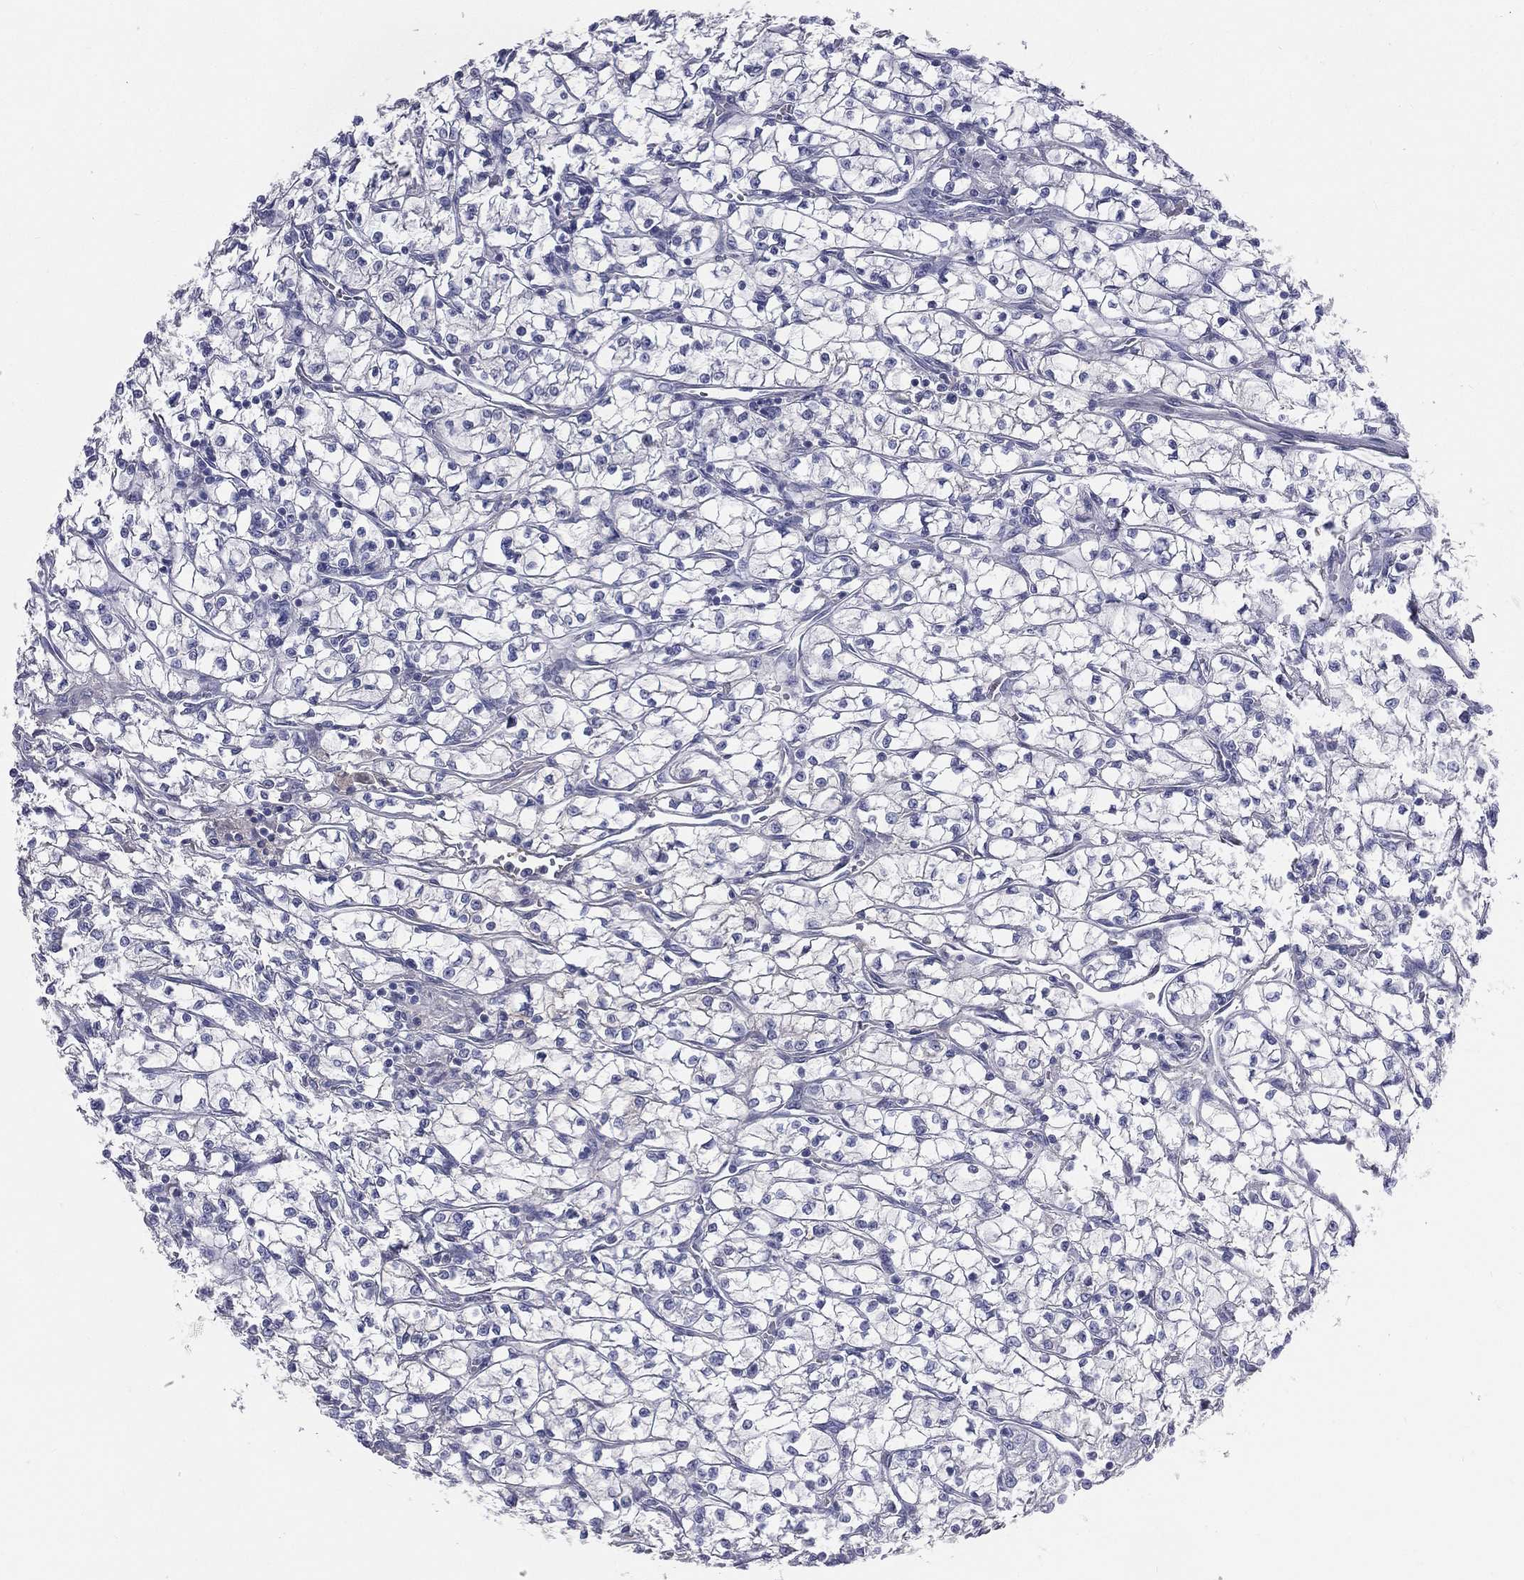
{"staining": {"intensity": "negative", "quantity": "none", "location": "none"}, "tissue": "renal cancer", "cell_type": "Tumor cells", "image_type": "cancer", "snomed": [{"axis": "morphology", "description": "Adenocarcinoma, NOS"}, {"axis": "topography", "description": "Kidney"}], "caption": "The micrograph demonstrates no staining of tumor cells in renal adenocarcinoma. (DAB immunohistochemistry (IHC) visualized using brightfield microscopy, high magnification).", "gene": "HP", "patient": {"sex": "female", "age": 64}}